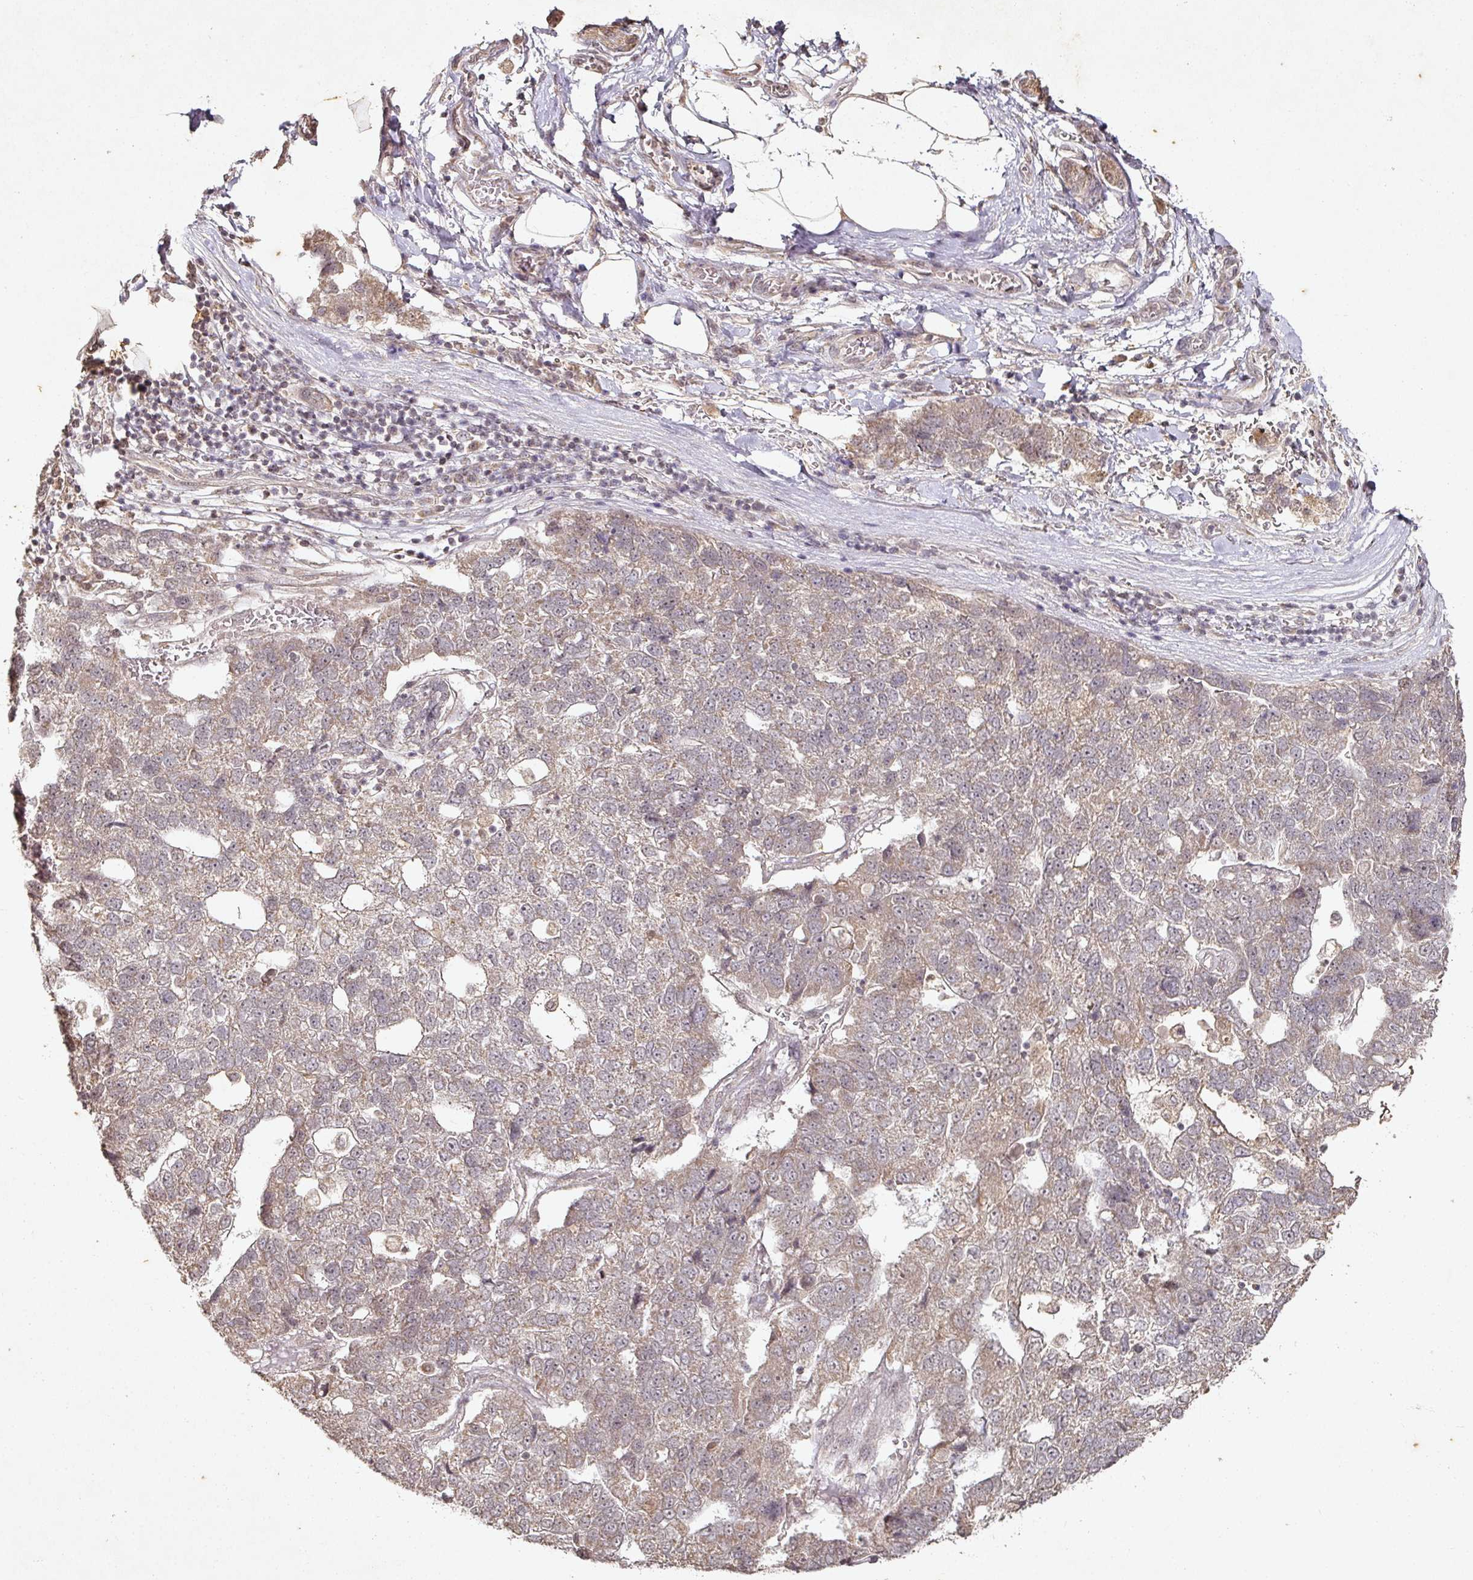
{"staining": {"intensity": "weak", "quantity": "<25%", "location": "cytoplasmic/membranous"}, "tissue": "pancreatic cancer", "cell_type": "Tumor cells", "image_type": "cancer", "snomed": [{"axis": "morphology", "description": "Adenocarcinoma, NOS"}, {"axis": "topography", "description": "Pancreas"}], "caption": "A micrograph of pancreatic adenocarcinoma stained for a protein displays no brown staining in tumor cells.", "gene": "CAPN5", "patient": {"sex": "female", "age": 61}}